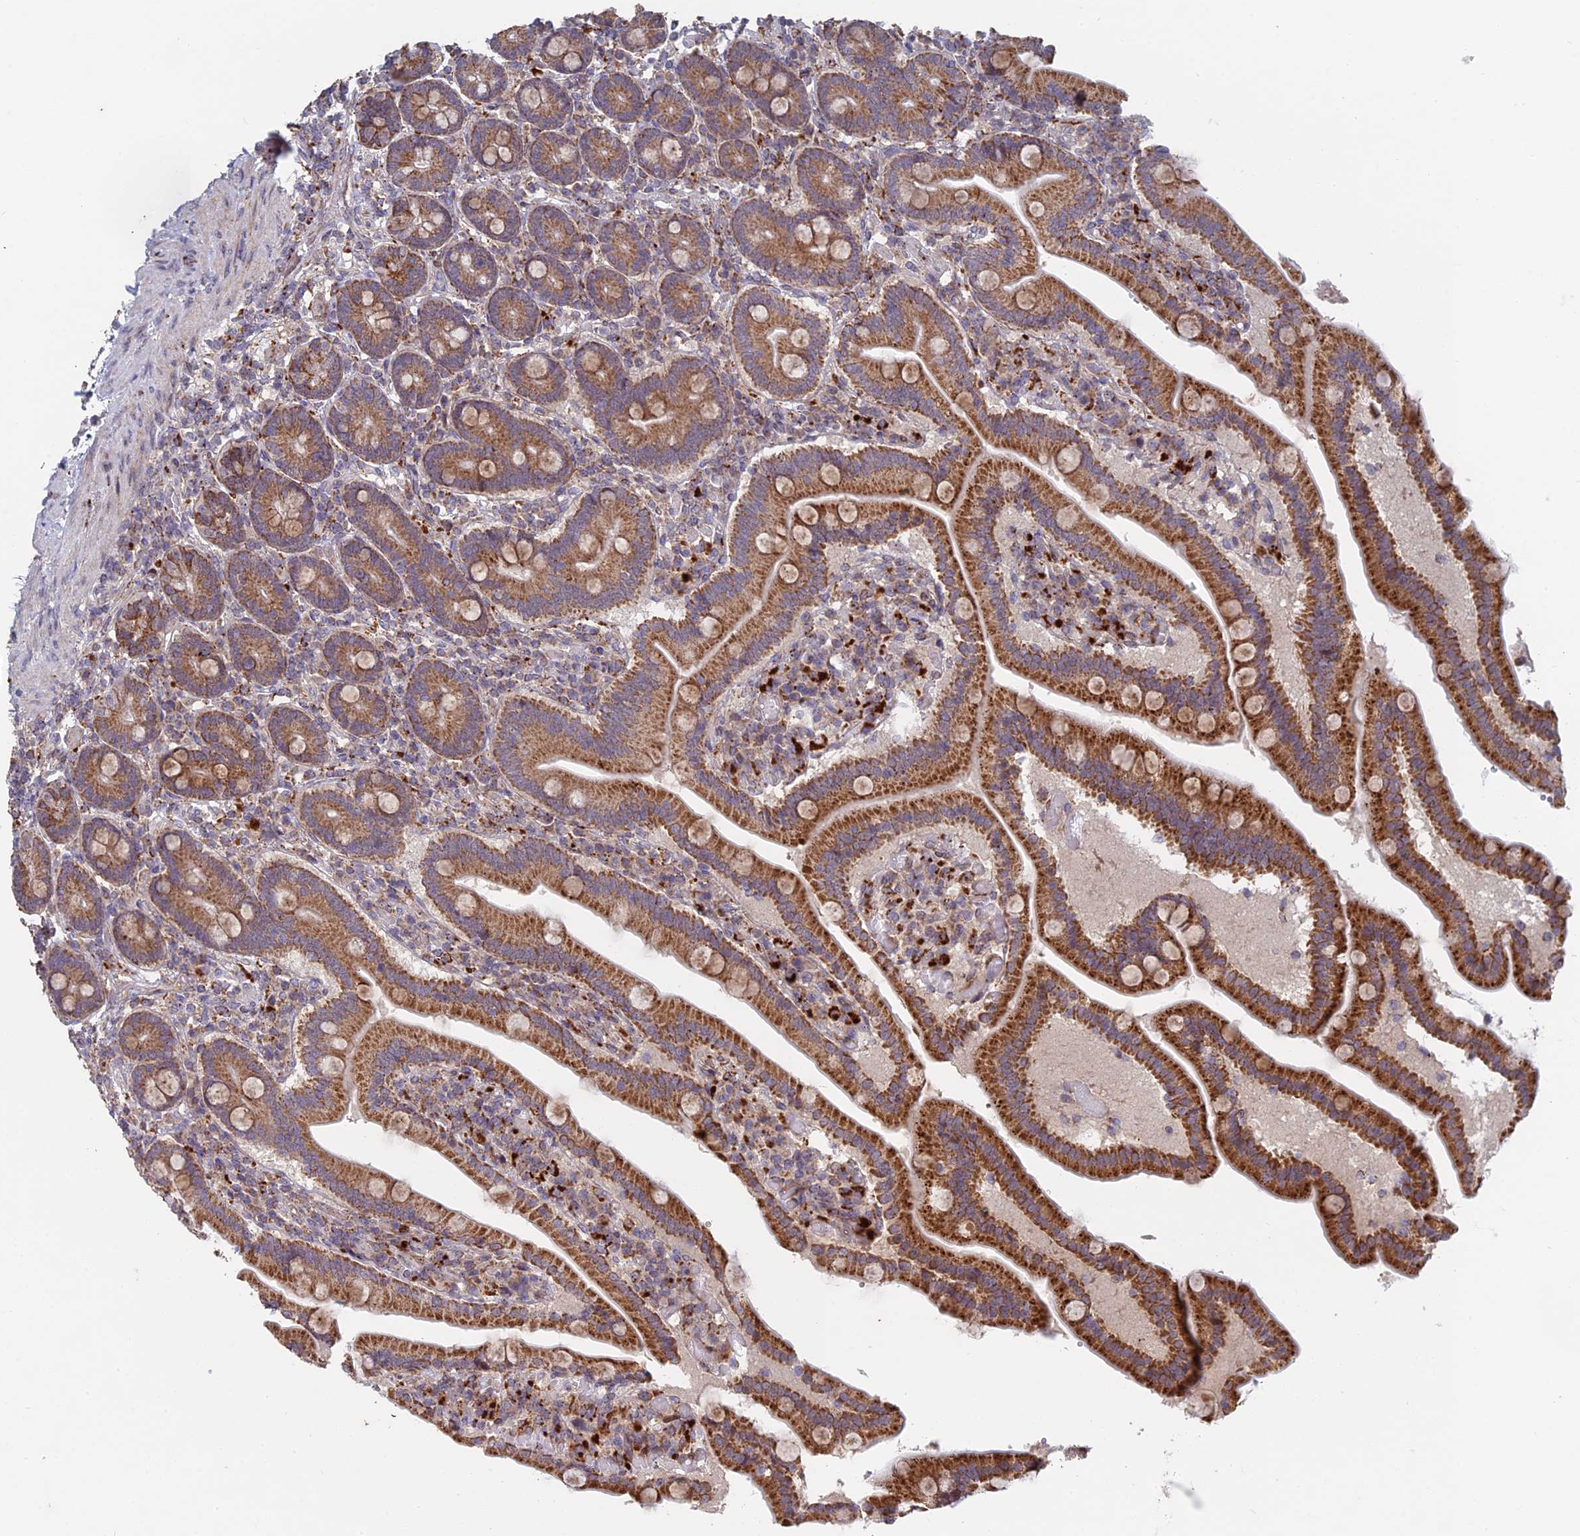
{"staining": {"intensity": "strong", "quantity": ">75%", "location": "cytoplasmic/membranous"}, "tissue": "duodenum", "cell_type": "Glandular cells", "image_type": "normal", "snomed": [{"axis": "morphology", "description": "Normal tissue, NOS"}, {"axis": "topography", "description": "Duodenum"}], "caption": "Unremarkable duodenum demonstrates strong cytoplasmic/membranous expression in approximately >75% of glandular cells.", "gene": "FOXS1", "patient": {"sex": "female", "age": 62}}